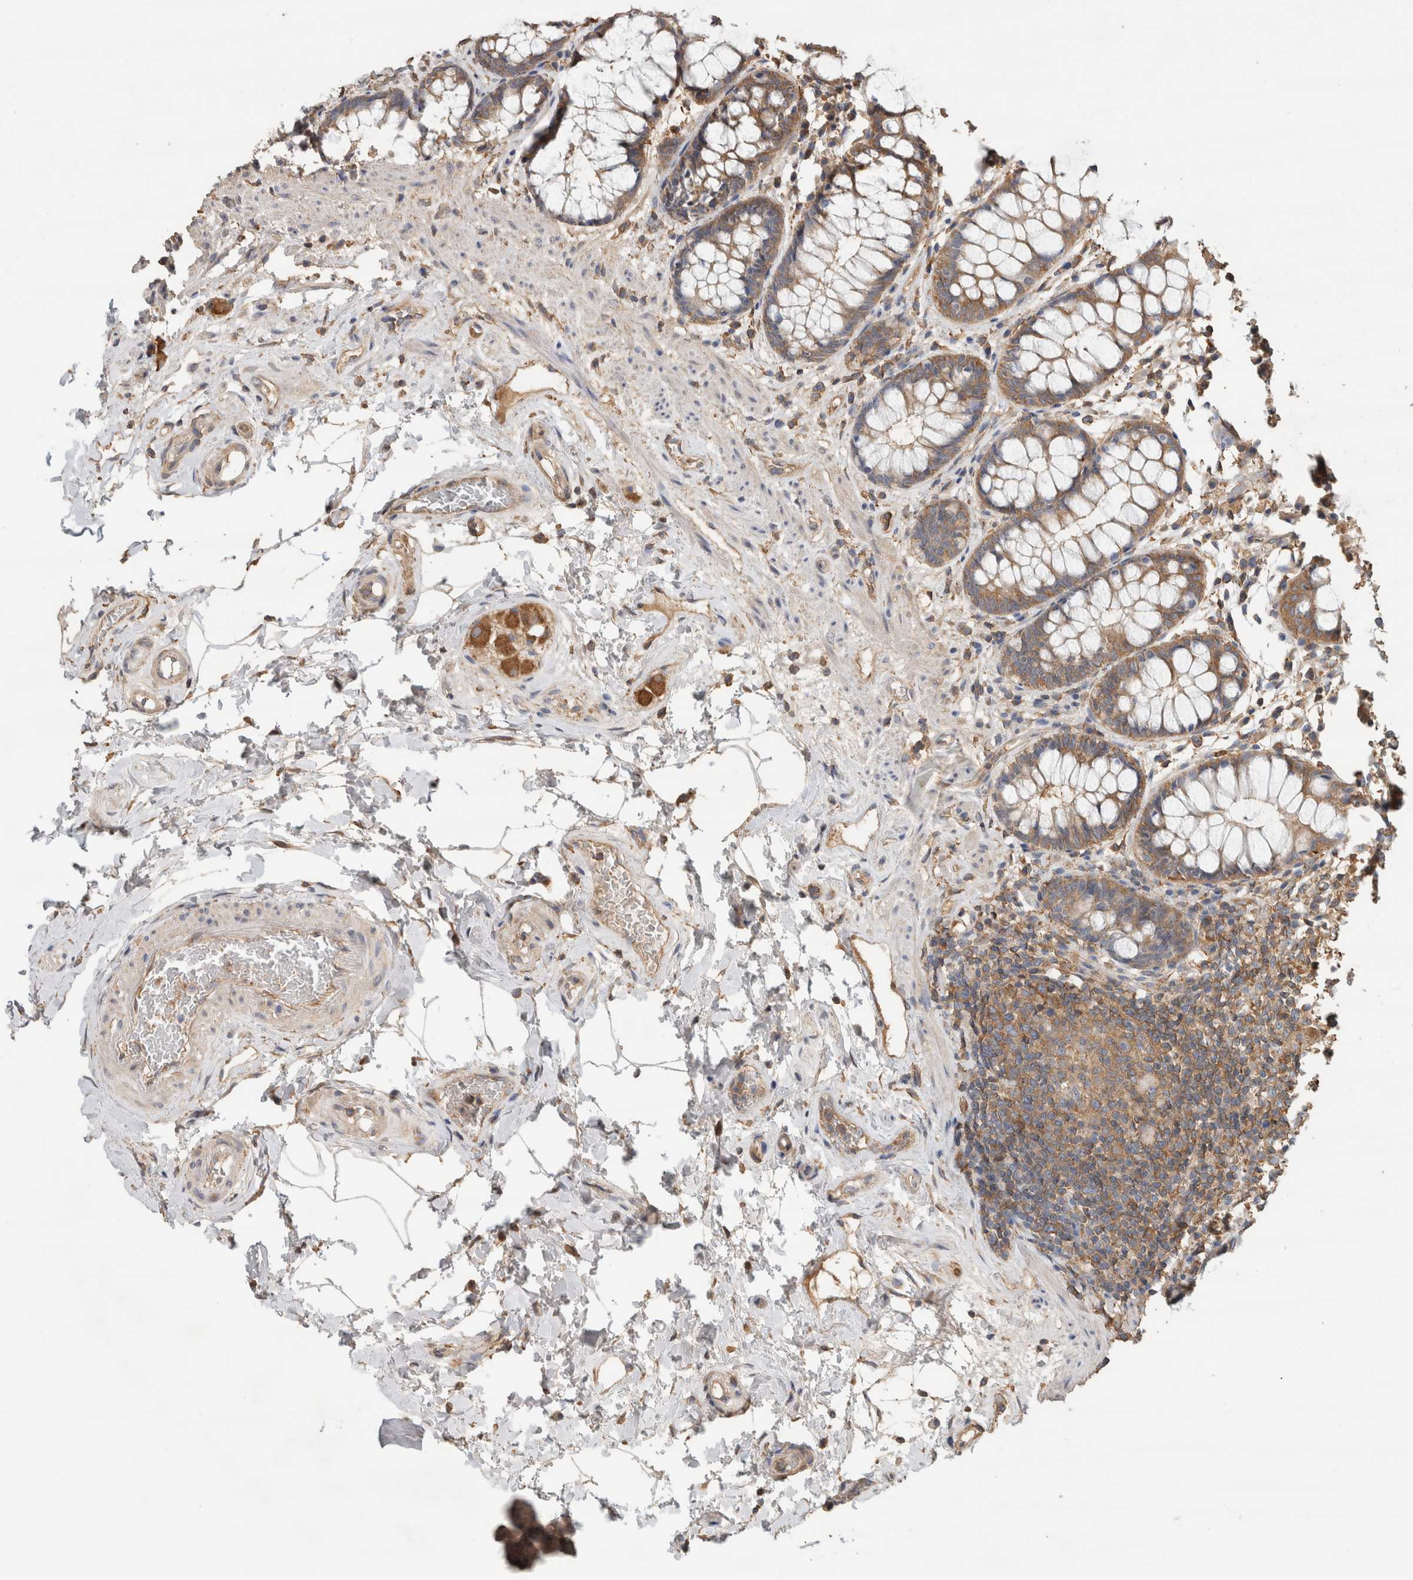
{"staining": {"intensity": "moderate", "quantity": ">75%", "location": "cytoplasmic/membranous"}, "tissue": "rectum", "cell_type": "Glandular cells", "image_type": "normal", "snomed": [{"axis": "morphology", "description": "Normal tissue, NOS"}, {"axis": "topography", "description": "Rectum"}], "caption": "IHC histopathology image of unremarkable rectum: human rectum stained using immunohistochemistry demonstrates medium levels of moderate protein expression localized specifically in the cytoplasmic/membranous of glandular cells, appearing as a cytoplasmic/membranous brown color.", "gene": "EIF4G3", "patient": {"sex": "male", "age": 64}}